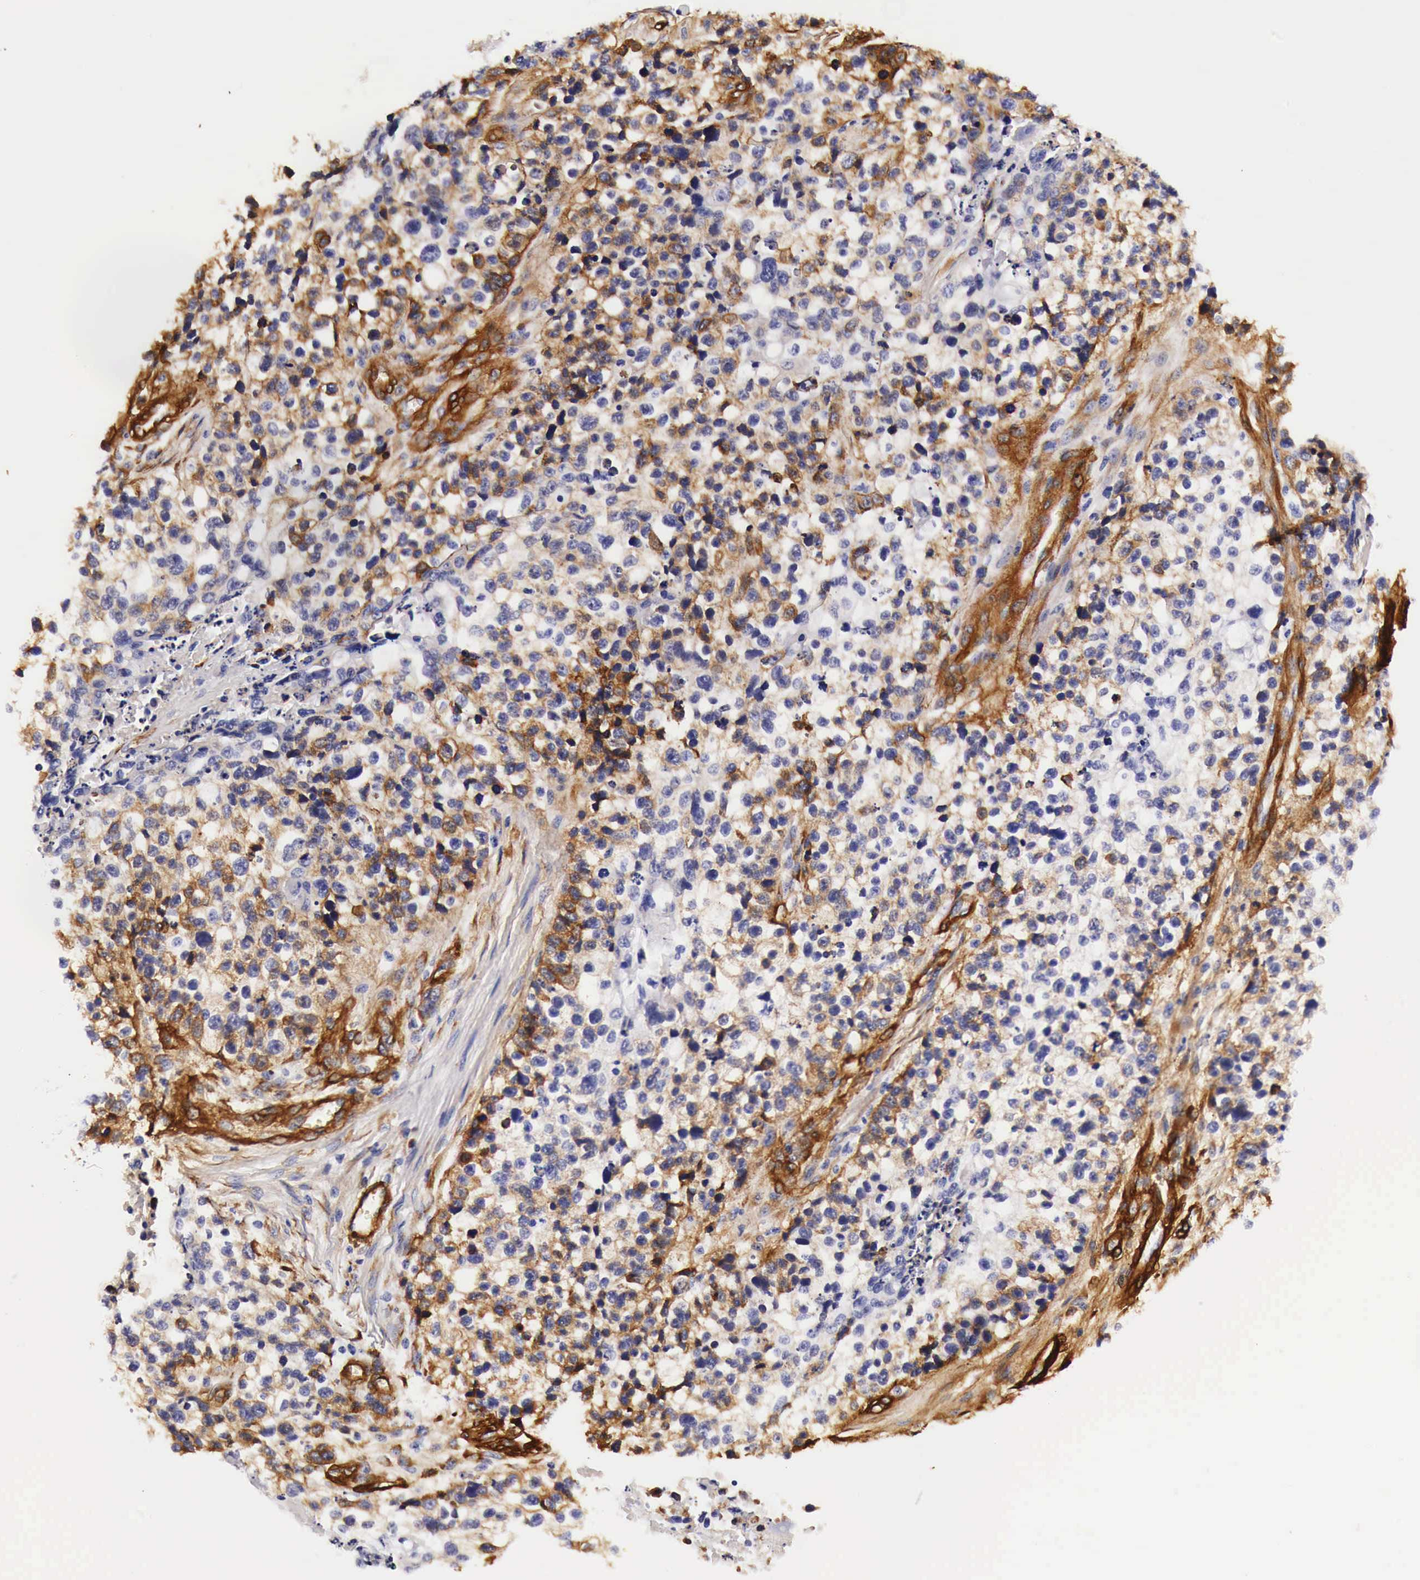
{"staining": {"intensity": "weak", "quantity": "<25%", "location": "cytoplasmic/membranous"}, "tissue": "lung cancer", "cell_type": "Tumor cells", "image_type": "cancer", "snomed": [{"axis": "morphology", "description": "Squamous cell carcinoma, NOS"}, {"axis": "topography", "description": "Lymph node"}, {"axis": "topography", "description": "Lung"}], "caption": "A high-resolution micrograph shows IHC staining of lung cancer (squamous cell carcinoma), which reveals no significant expression in tumor cells.", "gene": "LAMB2", "patient": {"sex": "male", "age": 74}}